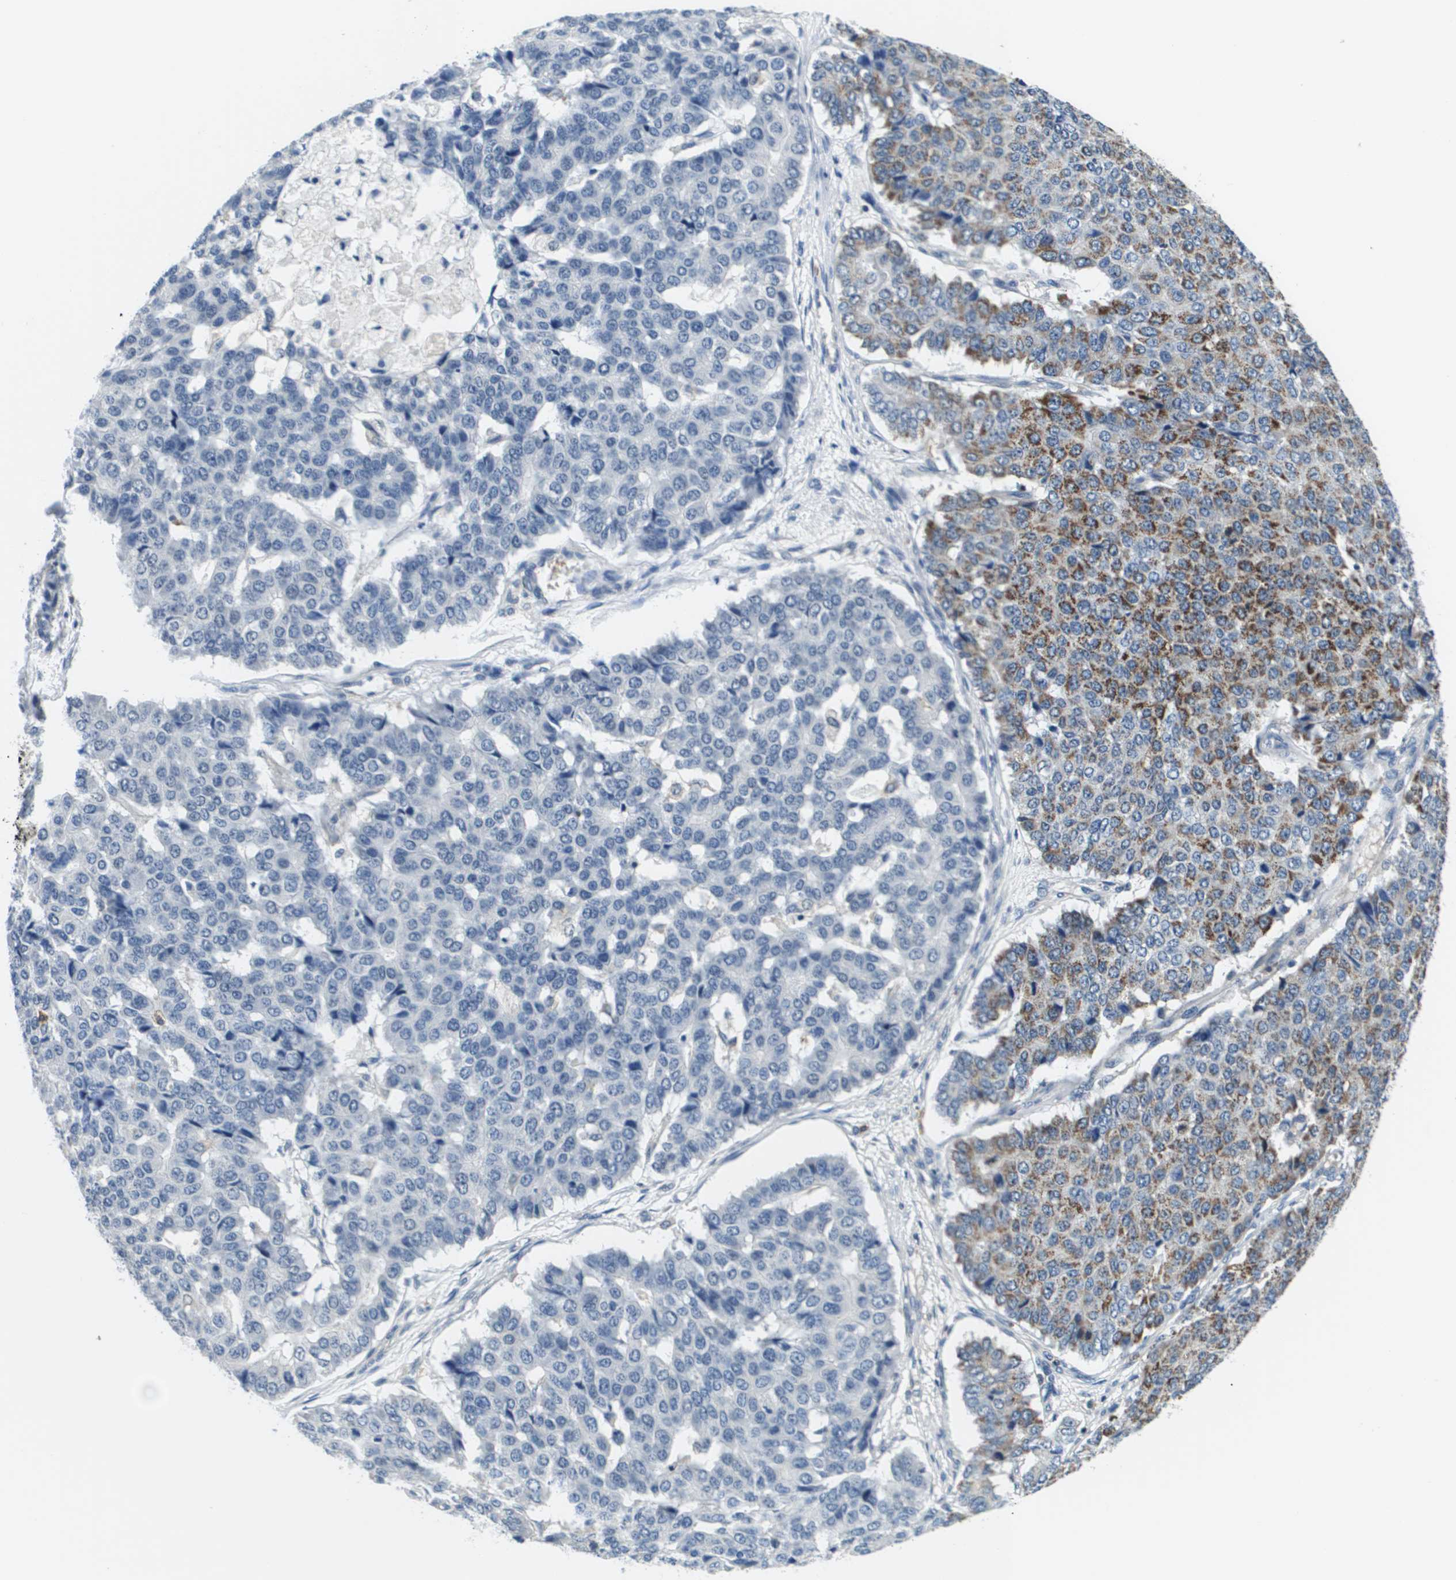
{"staining": {"intensity": "negative", "quantity": "none", "location": "none"}, "tissue": "pancreatic cancer", "cell_type": "Tumor cells", "image_type": "cancer", "snomed": [{"axis": "morphology", "description": "Adenocarcinoma, NOS"}, {"axis": "topography", "description": "Pancreas"}], "caption": "The immunohistochemistry (IHC) histopathology image has no significant expression in tumor cells of pancreatic cancer tissue.", "gene": "KCNQ5", "patient": {"sex": "male", "age": 50}}